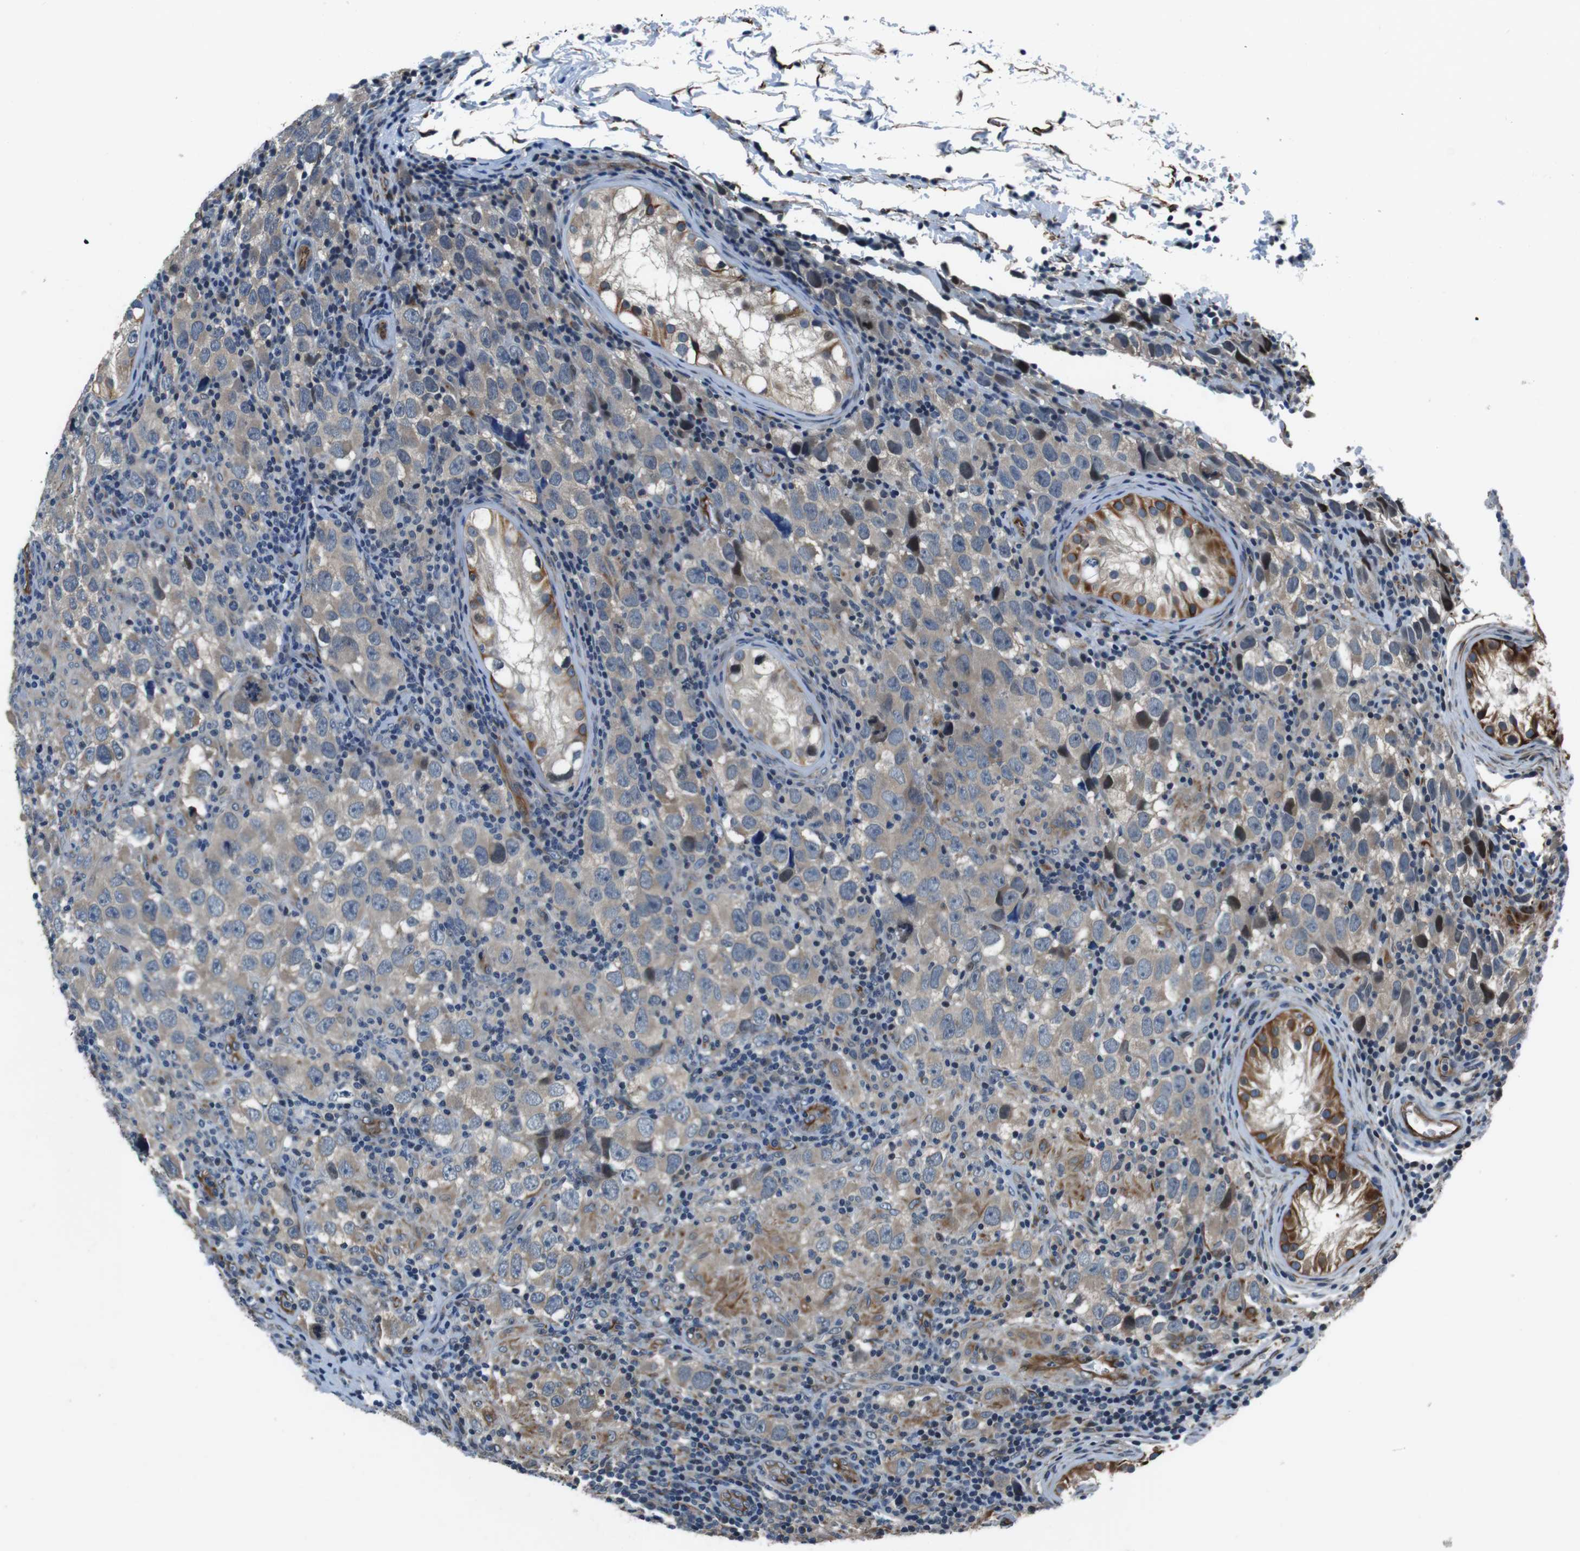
{"staining": {"intensity": "weak", "quantity": "<25%", "location": "cytoplasmic/membranous"}, "tissue": "testis cancer", "cell_type": "Tumor cells", "image_type": "cancer", "snomed": [{"axis": "morphology", "description": "Carcinoma, Embryonal, NOS"}, {"axis": "topography", "description": "Testis"}], "caption": "Testis cancer was stained to show a protein in brown. There is no significant staining in tumor cells.", "gene": "LRRC49", "patient": {"sex": "male", "age": 21}}